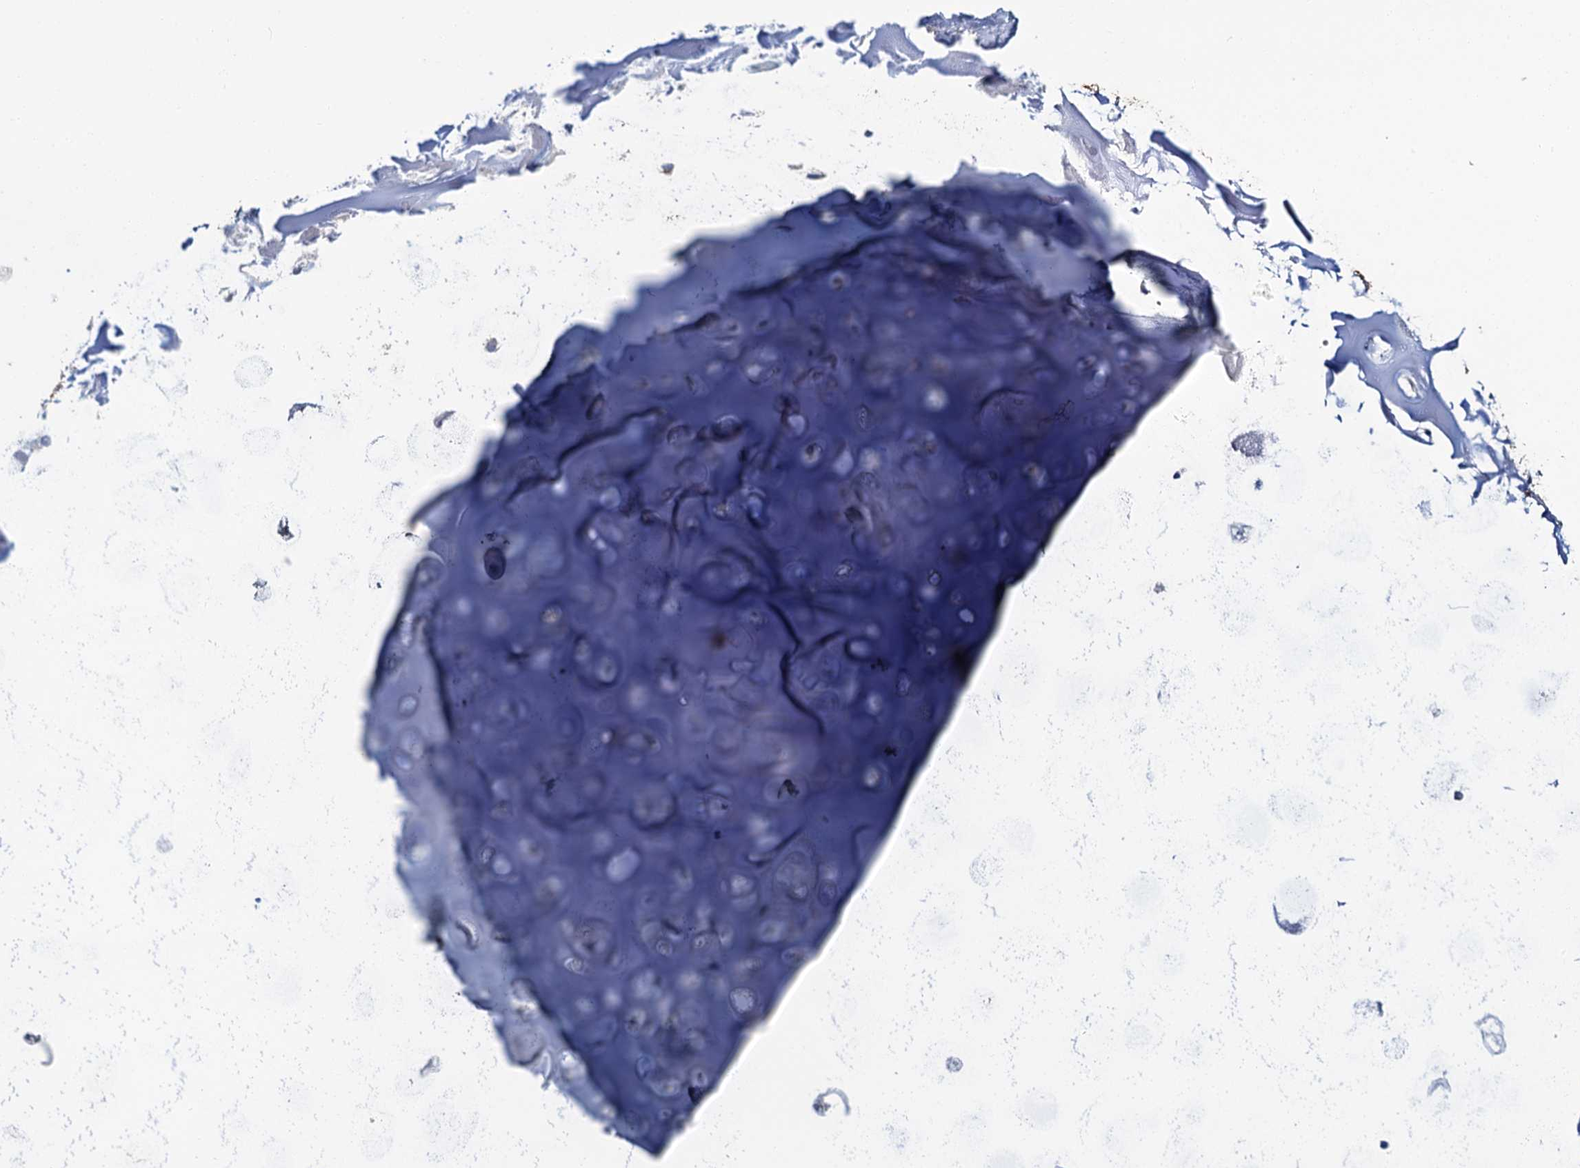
{"staining": {"intensity": "negative", "quantity": "none", "location": "none"}, "tissue": "adipose tissue", "cell_type": "Adipocytes", "image_type": "normal", "snomed": [{"axis": "morphology", "description": "Normal tissue, NOS"}, {"axis": "topography", "description": "Lymph node"}, {"axis": "topography", "description": "Cartilage tissue"}, {"axis": "topography", "description": "Bronchus"}], "caption": "Immunohistochemistry (IHC) histopathology image of normal adipose tissue stained for a protein (brown), which demonstrates no staining in adipocytes. (DAB (3,3'-diaminobenzidine) immunohistochemistry visualized using brightfield microscopy, high magnification).", "gene": "SNCB", "patient": {"sex": "male", "age": 63}}